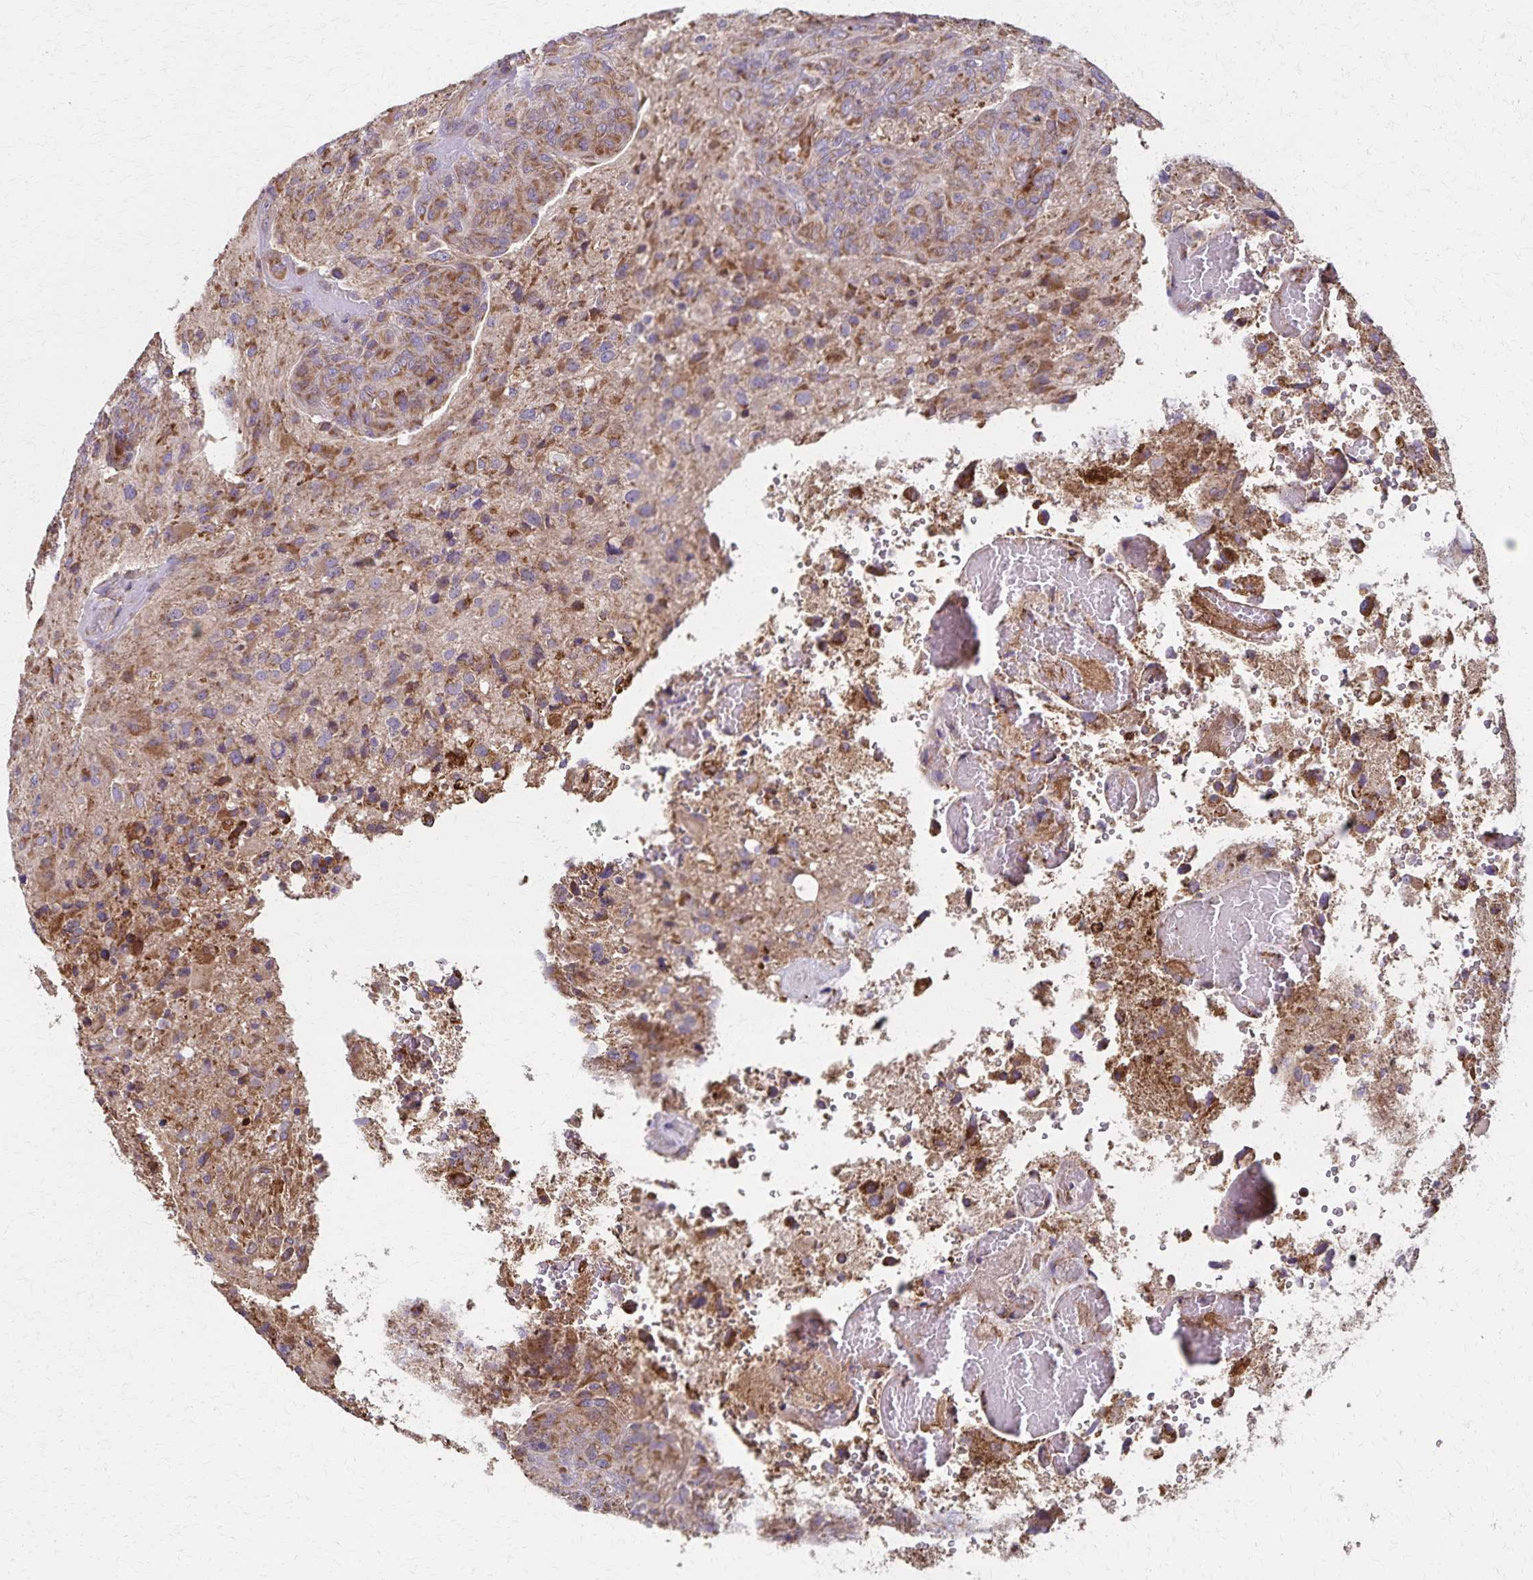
{"staining": {"intensity": "moderate", "quantity": ">75%", "location": "cytoplasmic/membranous"}, "tissue": "glioma", "cell_type": "Tumor cells", "image_type": "cancer", "snomed": [{"axis": "morphology", "description": "Glioma, malignant, High grade"}, {"axis": "topography", "description": "Brain"}], "caption": "This histopathology image displays immunohistochemistry staining of human glioma, with medium moderate cytoplasmic/membranous positivity in approximately >75% of tumor cells.", "gene": "RNF10", "patient": {"sex": "male", "age": 53}}